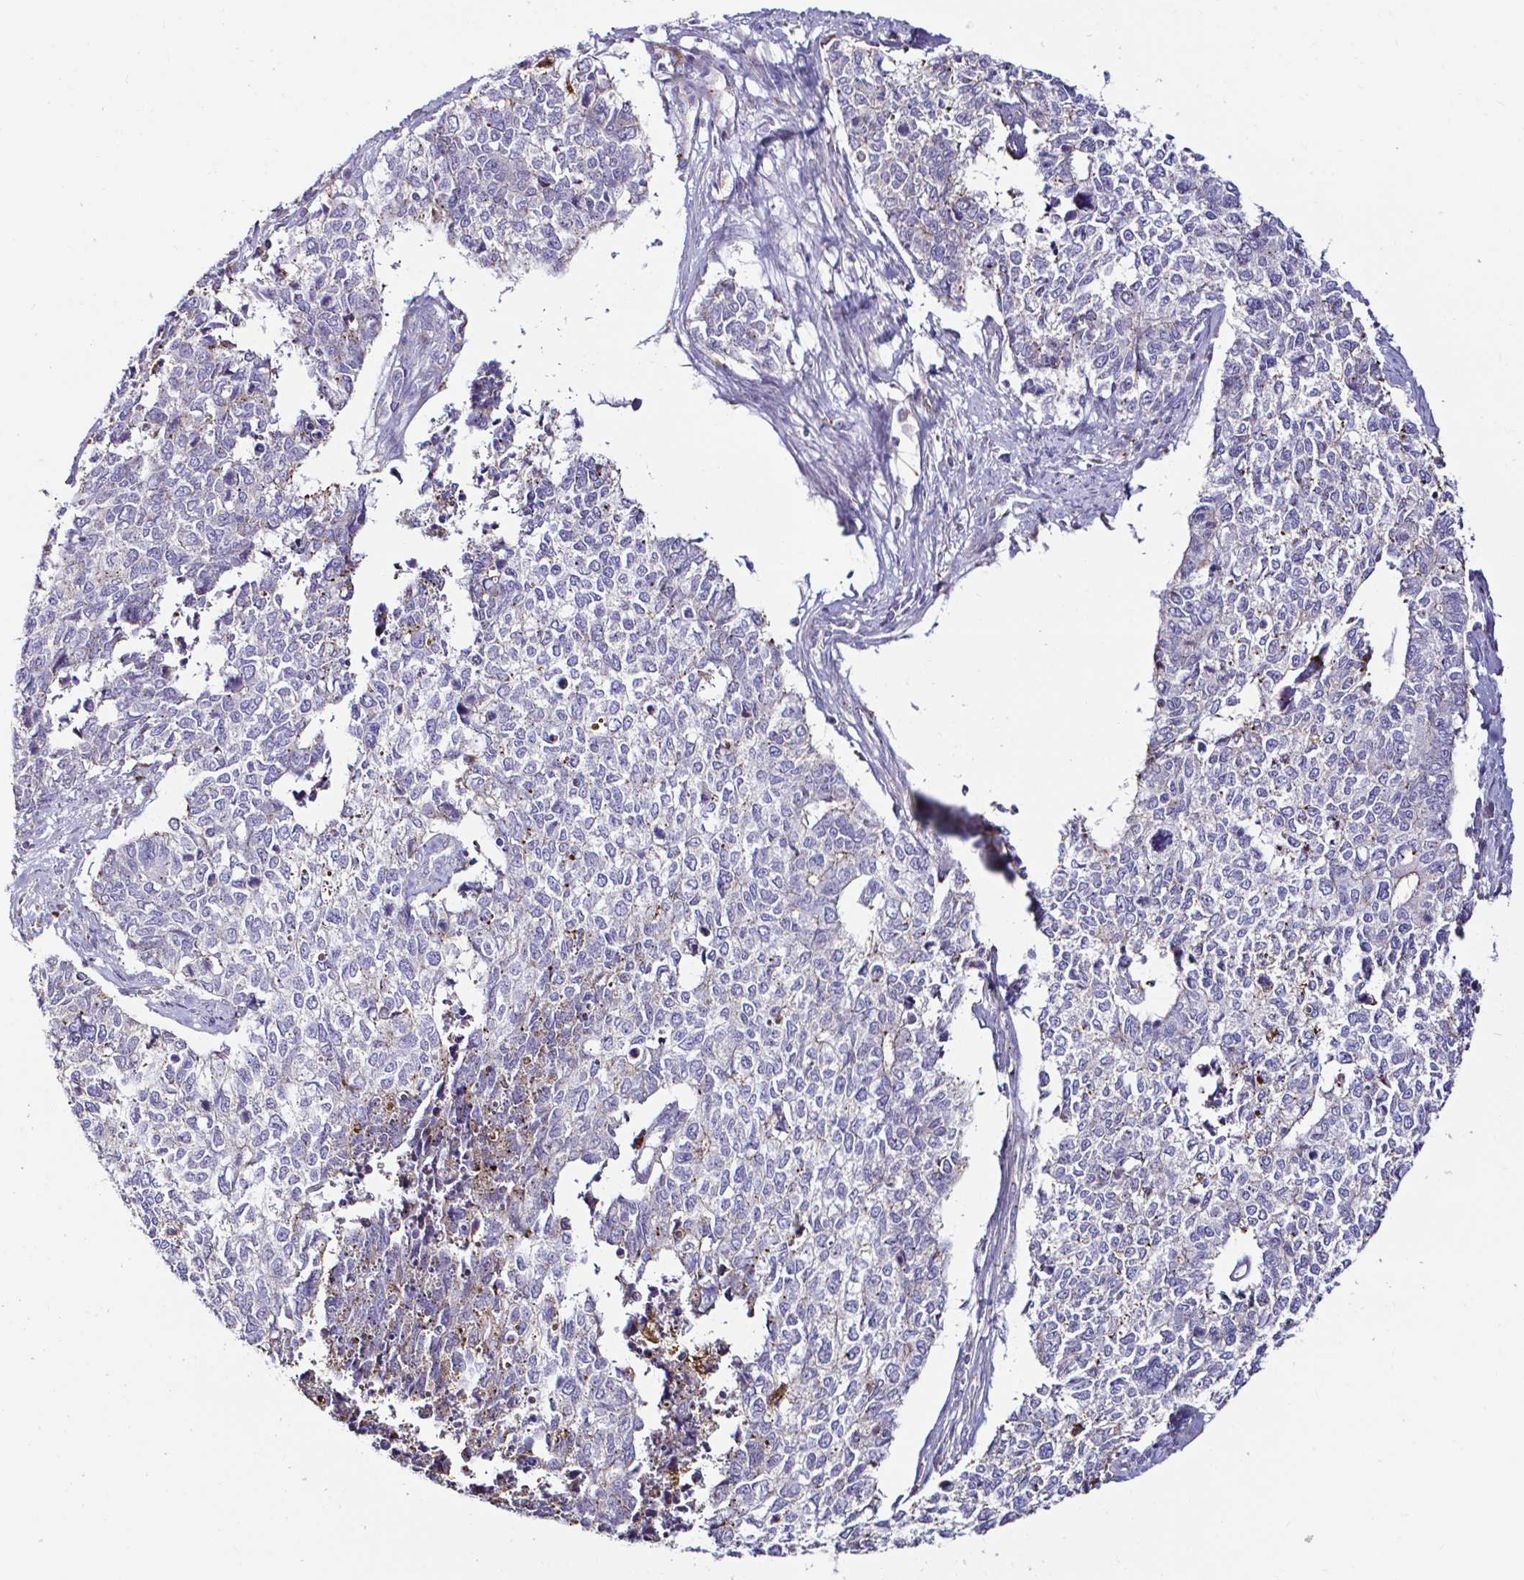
{"staining": {"intensity": "negative", "quantity": "none", "location": "none"}, "tissue": "cervical cancer", "cell_type": "Tumor cells", "image_type": "cancer", "snomed": [{"axis": "morphology", "description": "Adenocarcinoma, NOS"}, {"axis": "topography", "description": "Cervix"}], "caption": "Immunohistochemical staining of cervical cancer displays no significant expression in tumor cells.", "gene": "GALNS", "patient": {"sex": "female", "age": 63}}